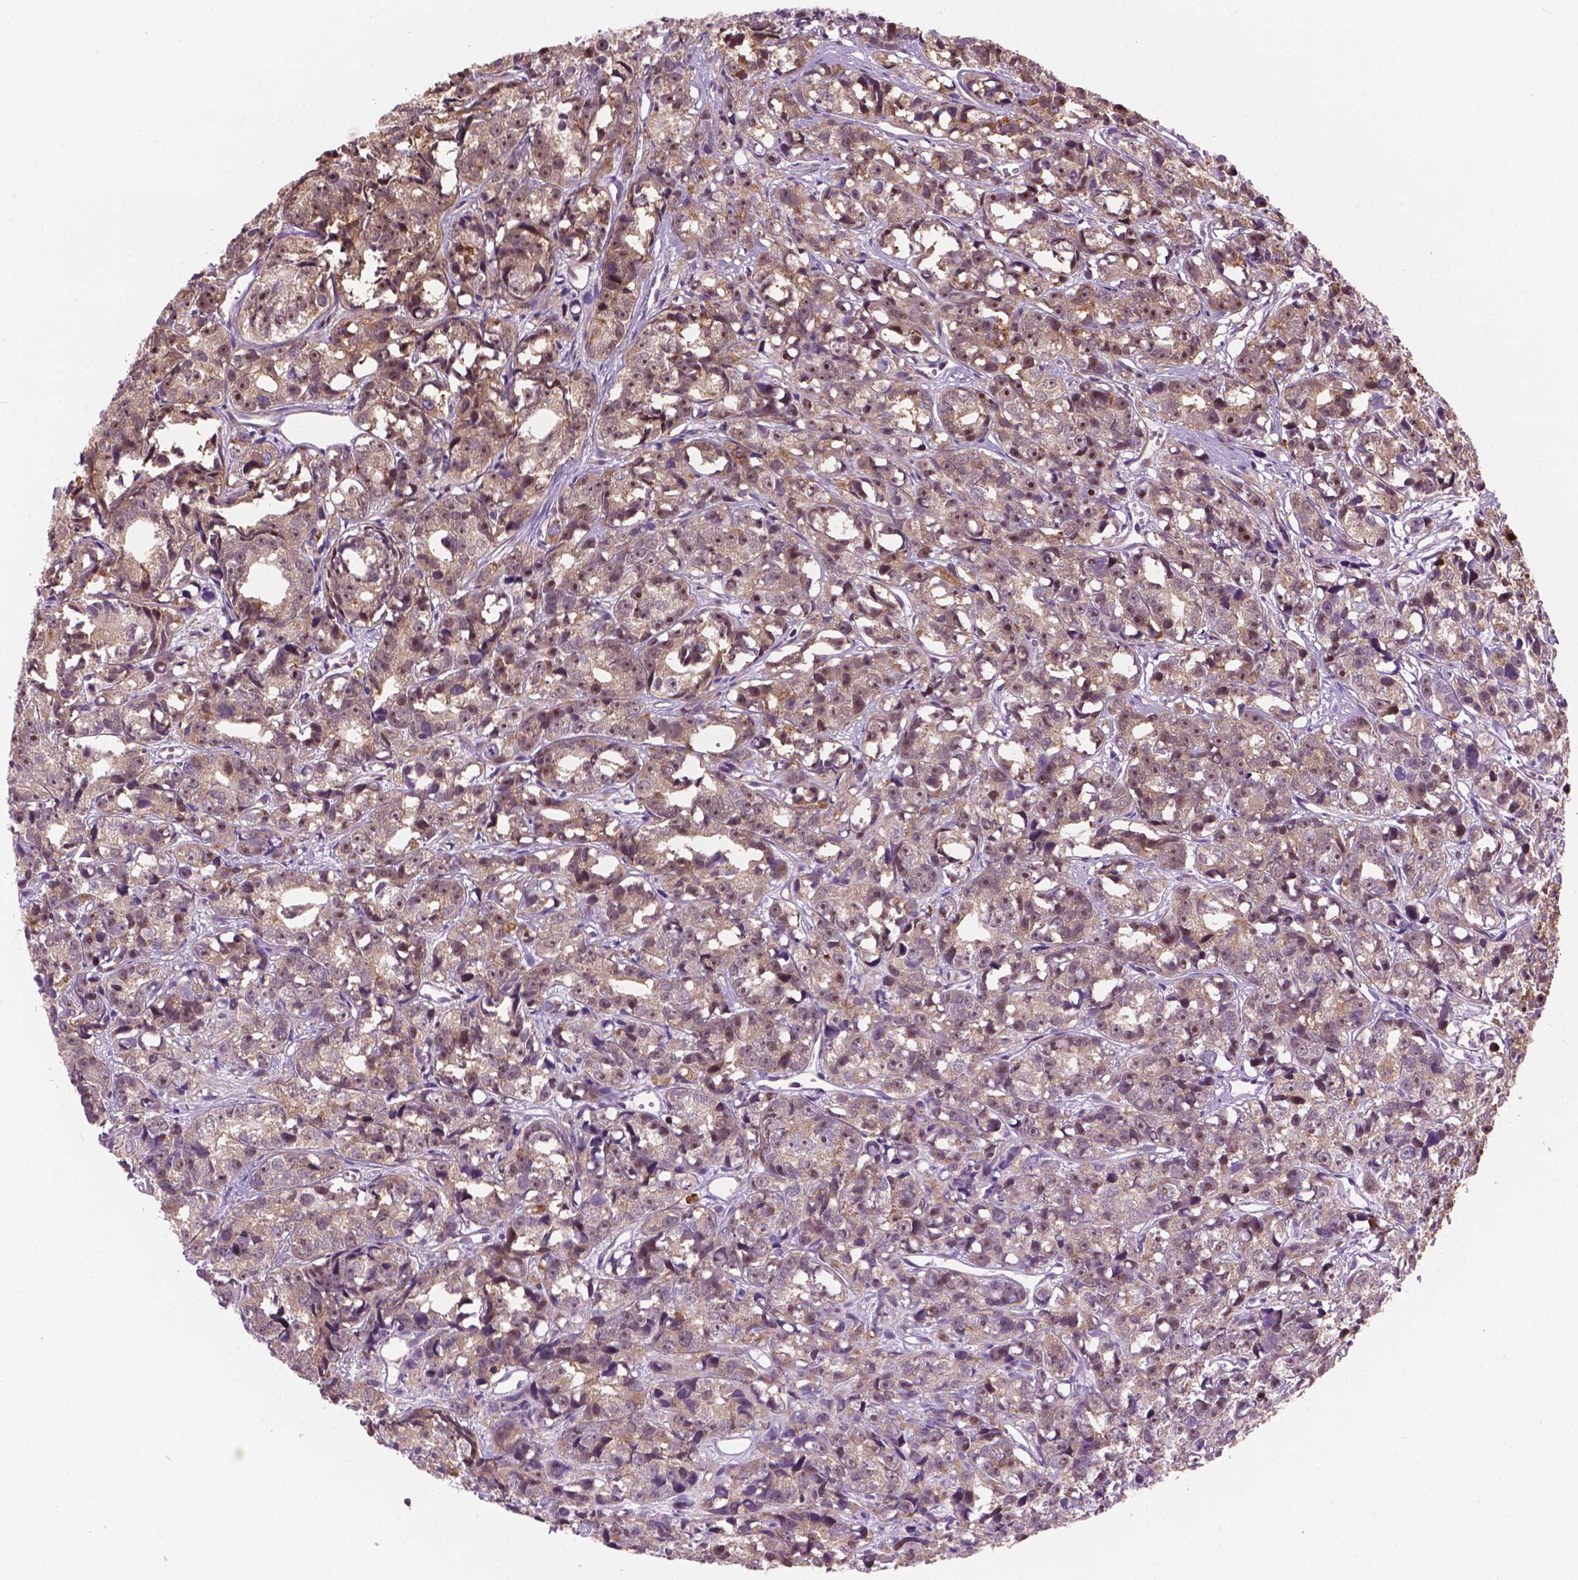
{"staining": {"intensity": "weak", "quantity": ">75%", "location": "cytoplasmic/membranous"}, "tissue": "prostate cancer", "cell_type": "Tumor cells", "image_type": "cancer", "snomed": [{"axis": "morphology", "description": "Adenocarcinoma, High grade"}, {"axis": "topography", "description": "Prostate"}], "caption": "Prostate high-grade adenocarcinoma stained for a protein (brown) demonstrates weak cytoplasmic/membranous positive staining in approximately >75% of tumor cells.", "gene": "RPL37A", "patient": {"sex": "male", "age": 77}}